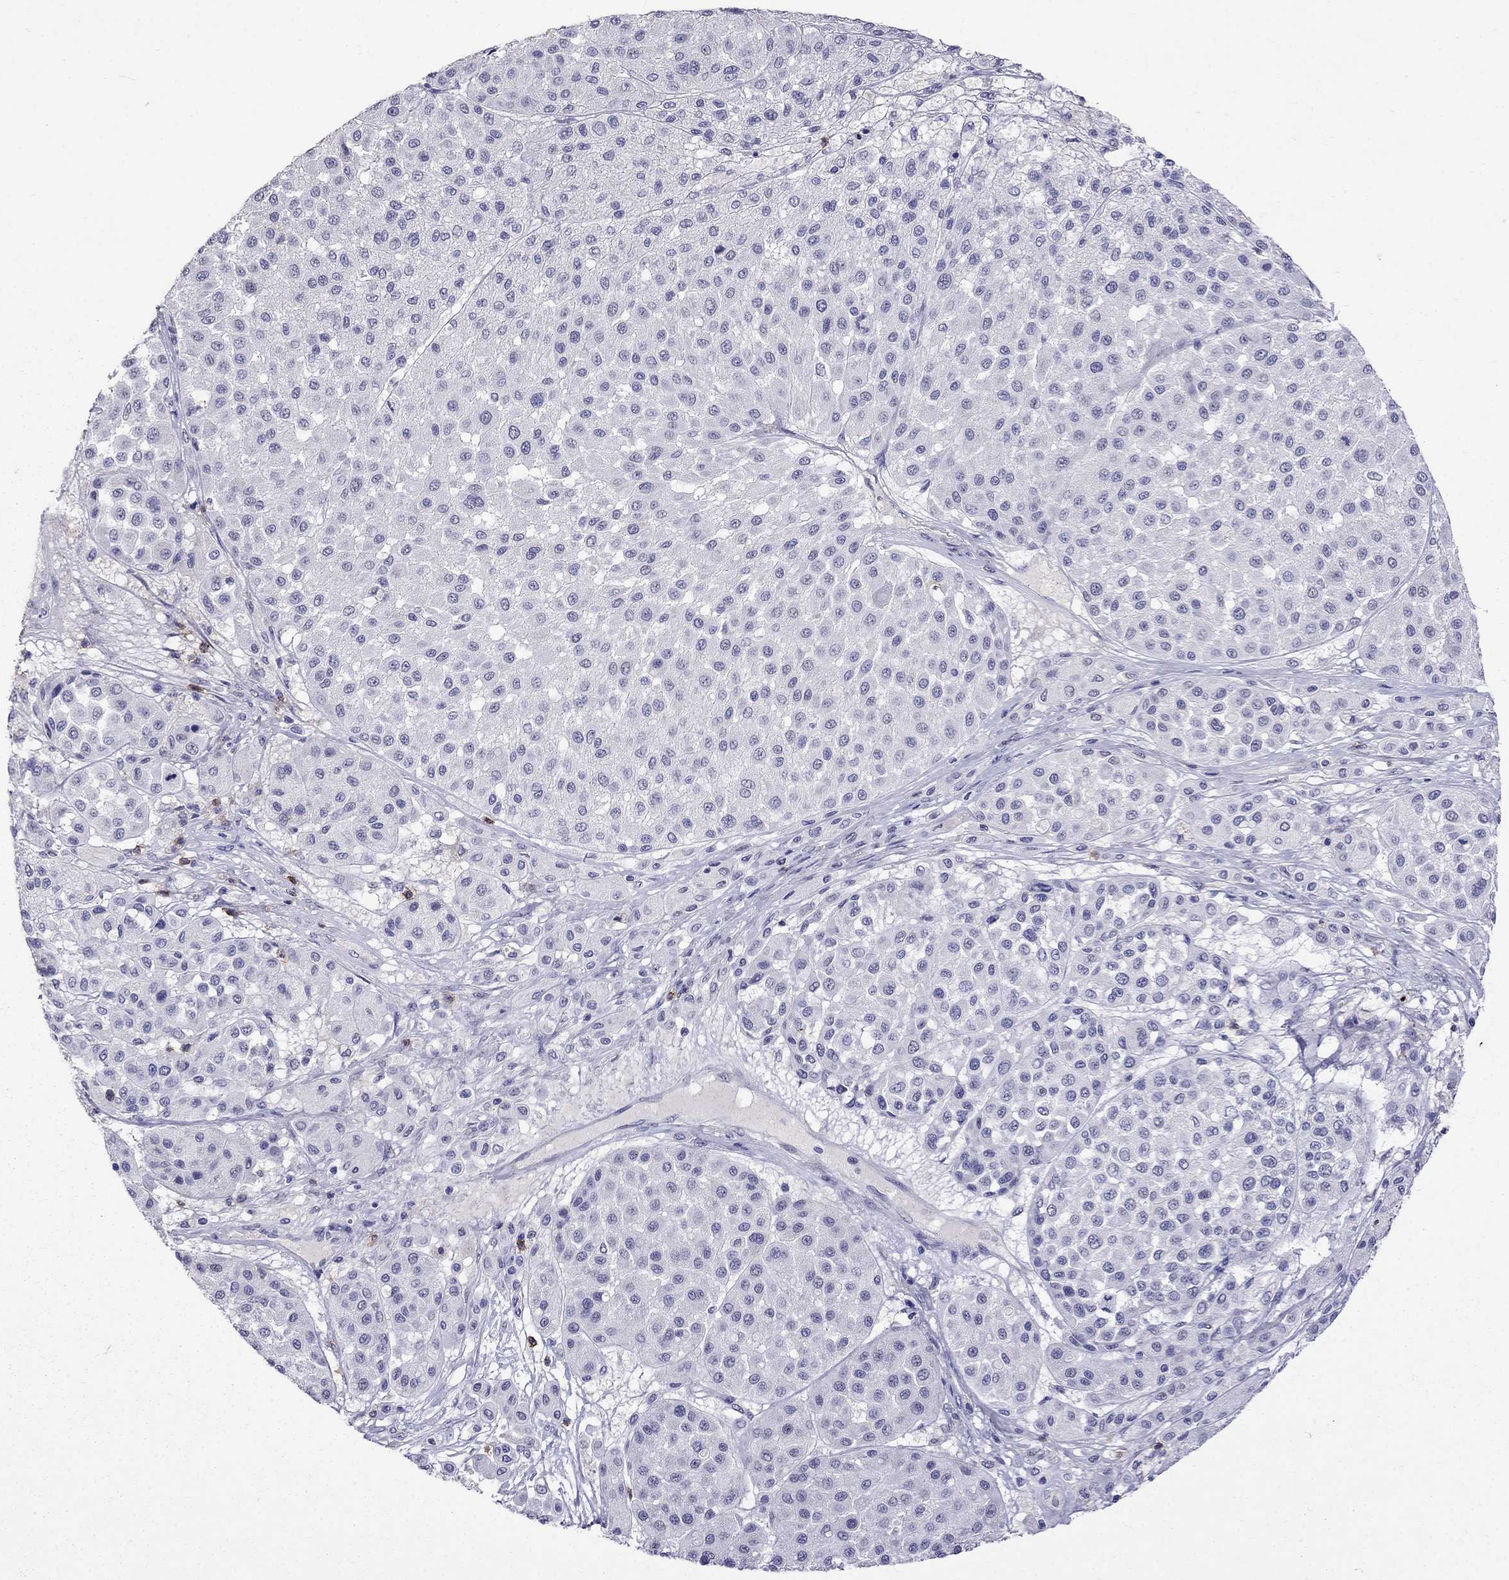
{"staining": {"intensity": "negative", "quantity": "none", "location": "none"}, "tissue": "melanoma", "cell_type": "Tumor cells", "image_type": "cancer", "snomed": [{"axis": "morphology", "description": "Malignant melanoma, Metastatic site"}, {"axis": "topography", "description": "Smooth muscle"}], "caption": "Immunohistochemistry of melanoma displays no expression in tumor cells.", "gene": "CD8B", "patient": {"sex": "male", "age": 41}}